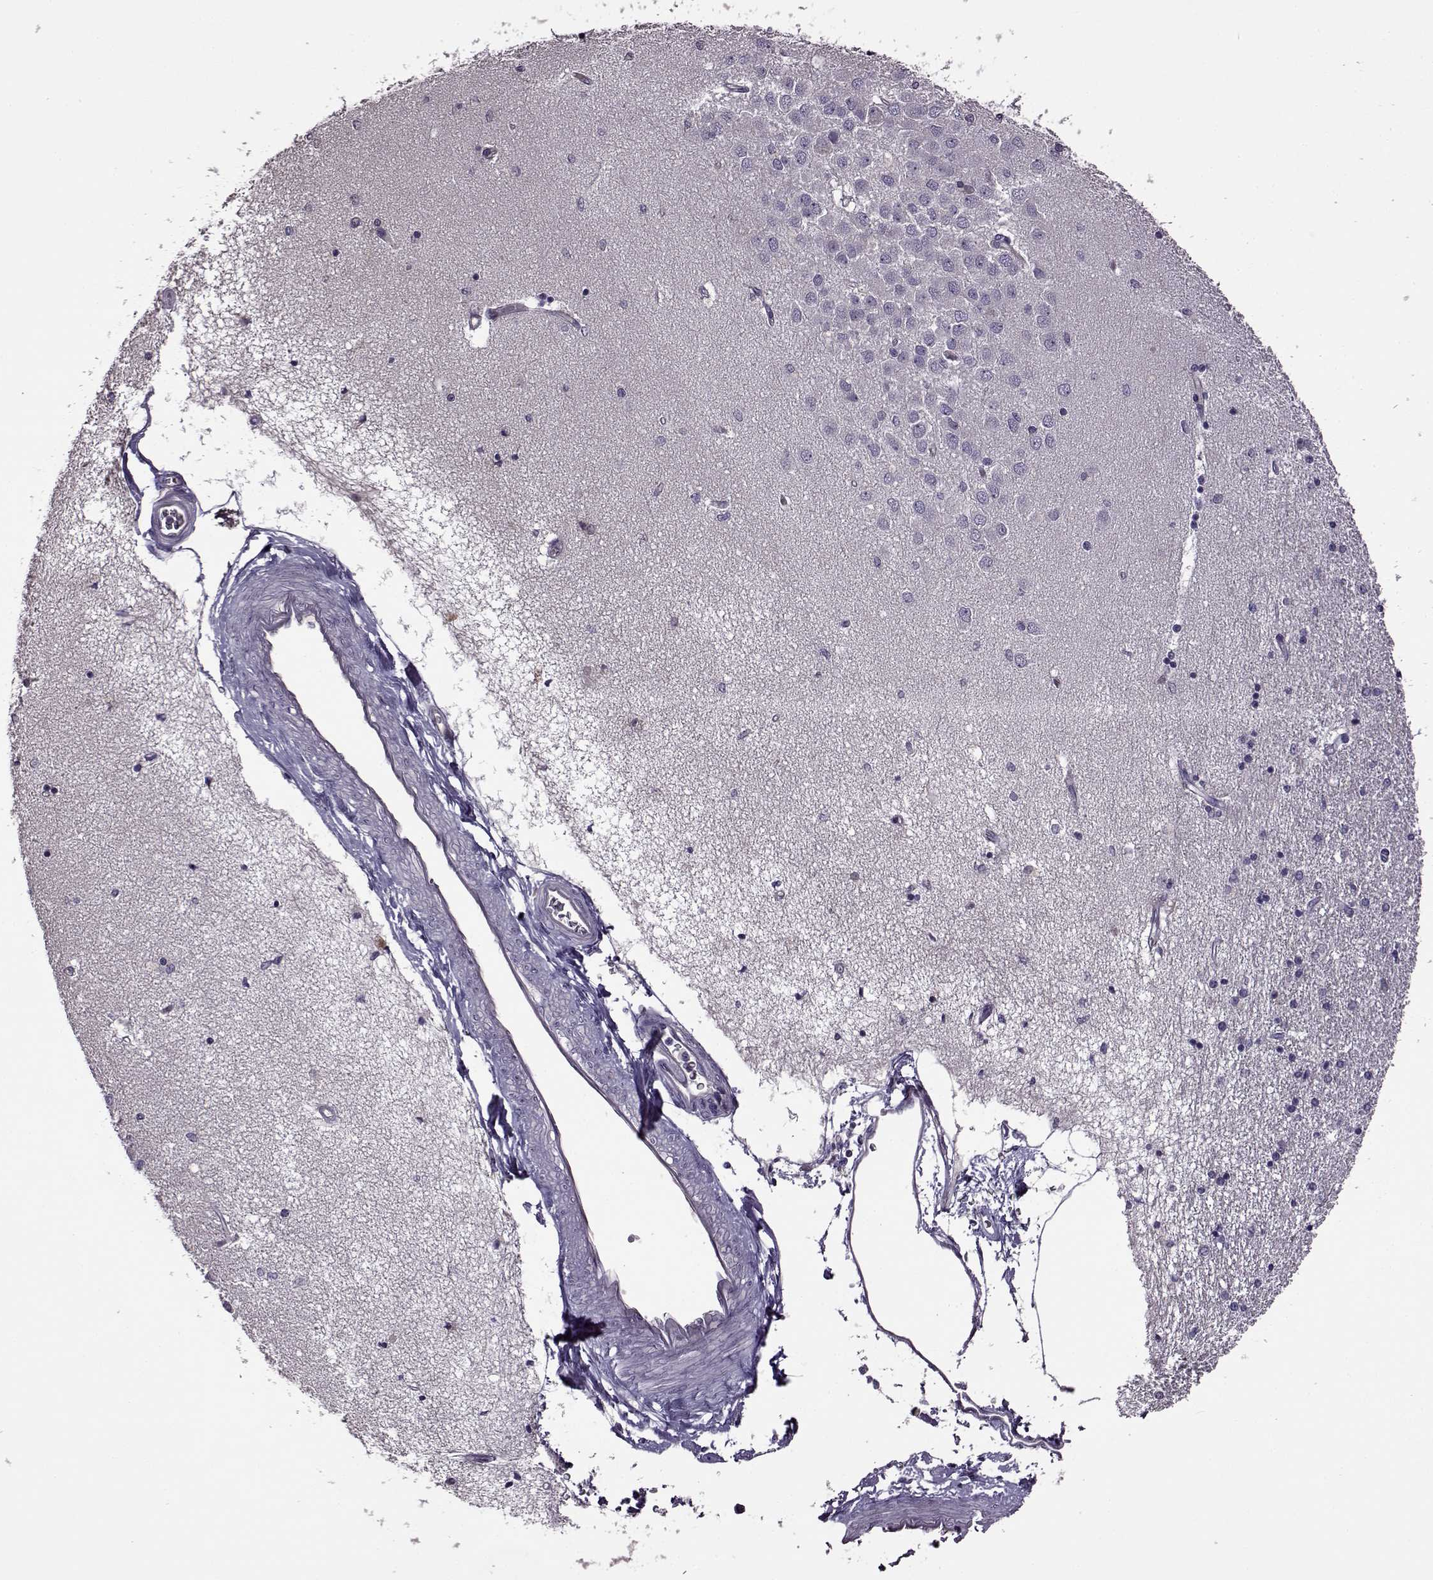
{"staining": {"intensity": "negative", "quantity": "none", "location": "none"}, "tissue": "hippocampus", "cell_type": "Glial cells", "image_type": "normal", "snomed": [{"axis": "morphology", "description": "Normal tissue, NOS"}, {"axis": "topography", "description": "Hippocampus"}], "caption": "Glial cells show no significant staining in unremarkable hippocampus.", "gene": "EDDM3B", "patient": {"sex": "female", "age": 54}}